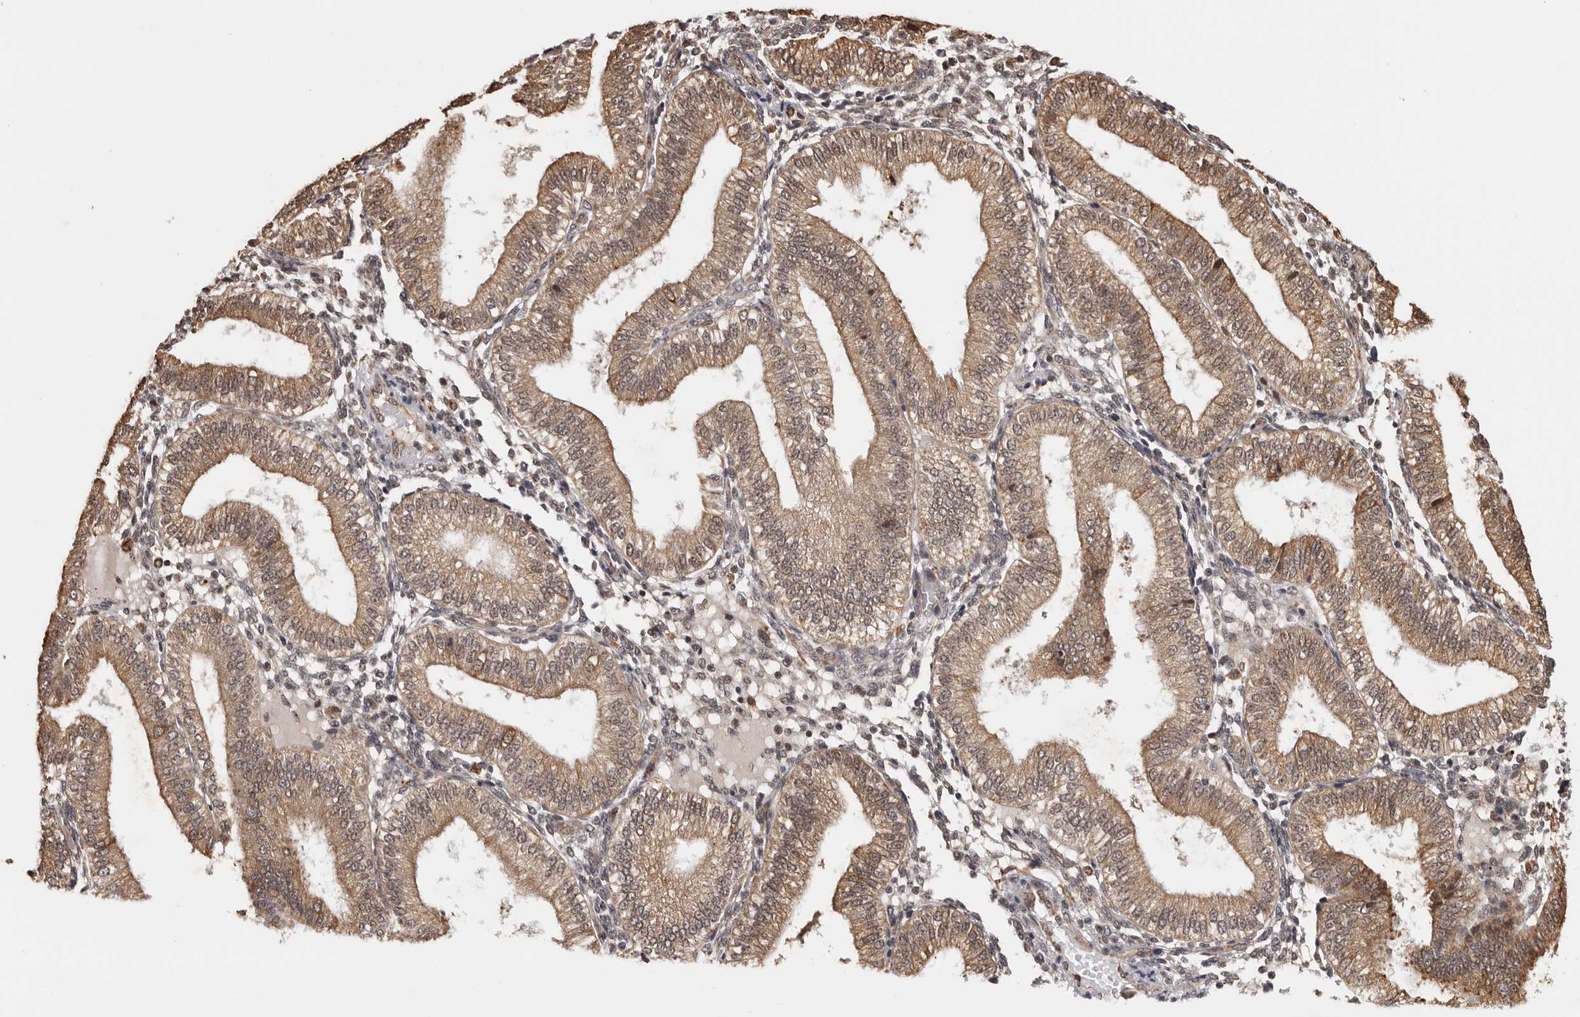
{"staining": {"intensity": "weak", "quantity": ">75%", "location": "cytoplasmic/membranous,nuclear"}, "tissue": "endometrium", "cell_type": "Cells in endometrial stroma", "image_type": "normal", "snomed": [{"axis": "morphology", "description": "Normal tissue, NOS"}, {"axis": "topography", "description": "Endometrium"}], "caption": "Protein staining by immunohistochemistry (IHC) reveals weak cytoplasmic/membranous,nuclear positivity in about >75% of cells in endometrial stroma in benign endometrium. (DAB = brown stain, brightfield microscopy at high magnification).", "gene": "ZNF83", "patient": {"sex": "female", "age": 39}}